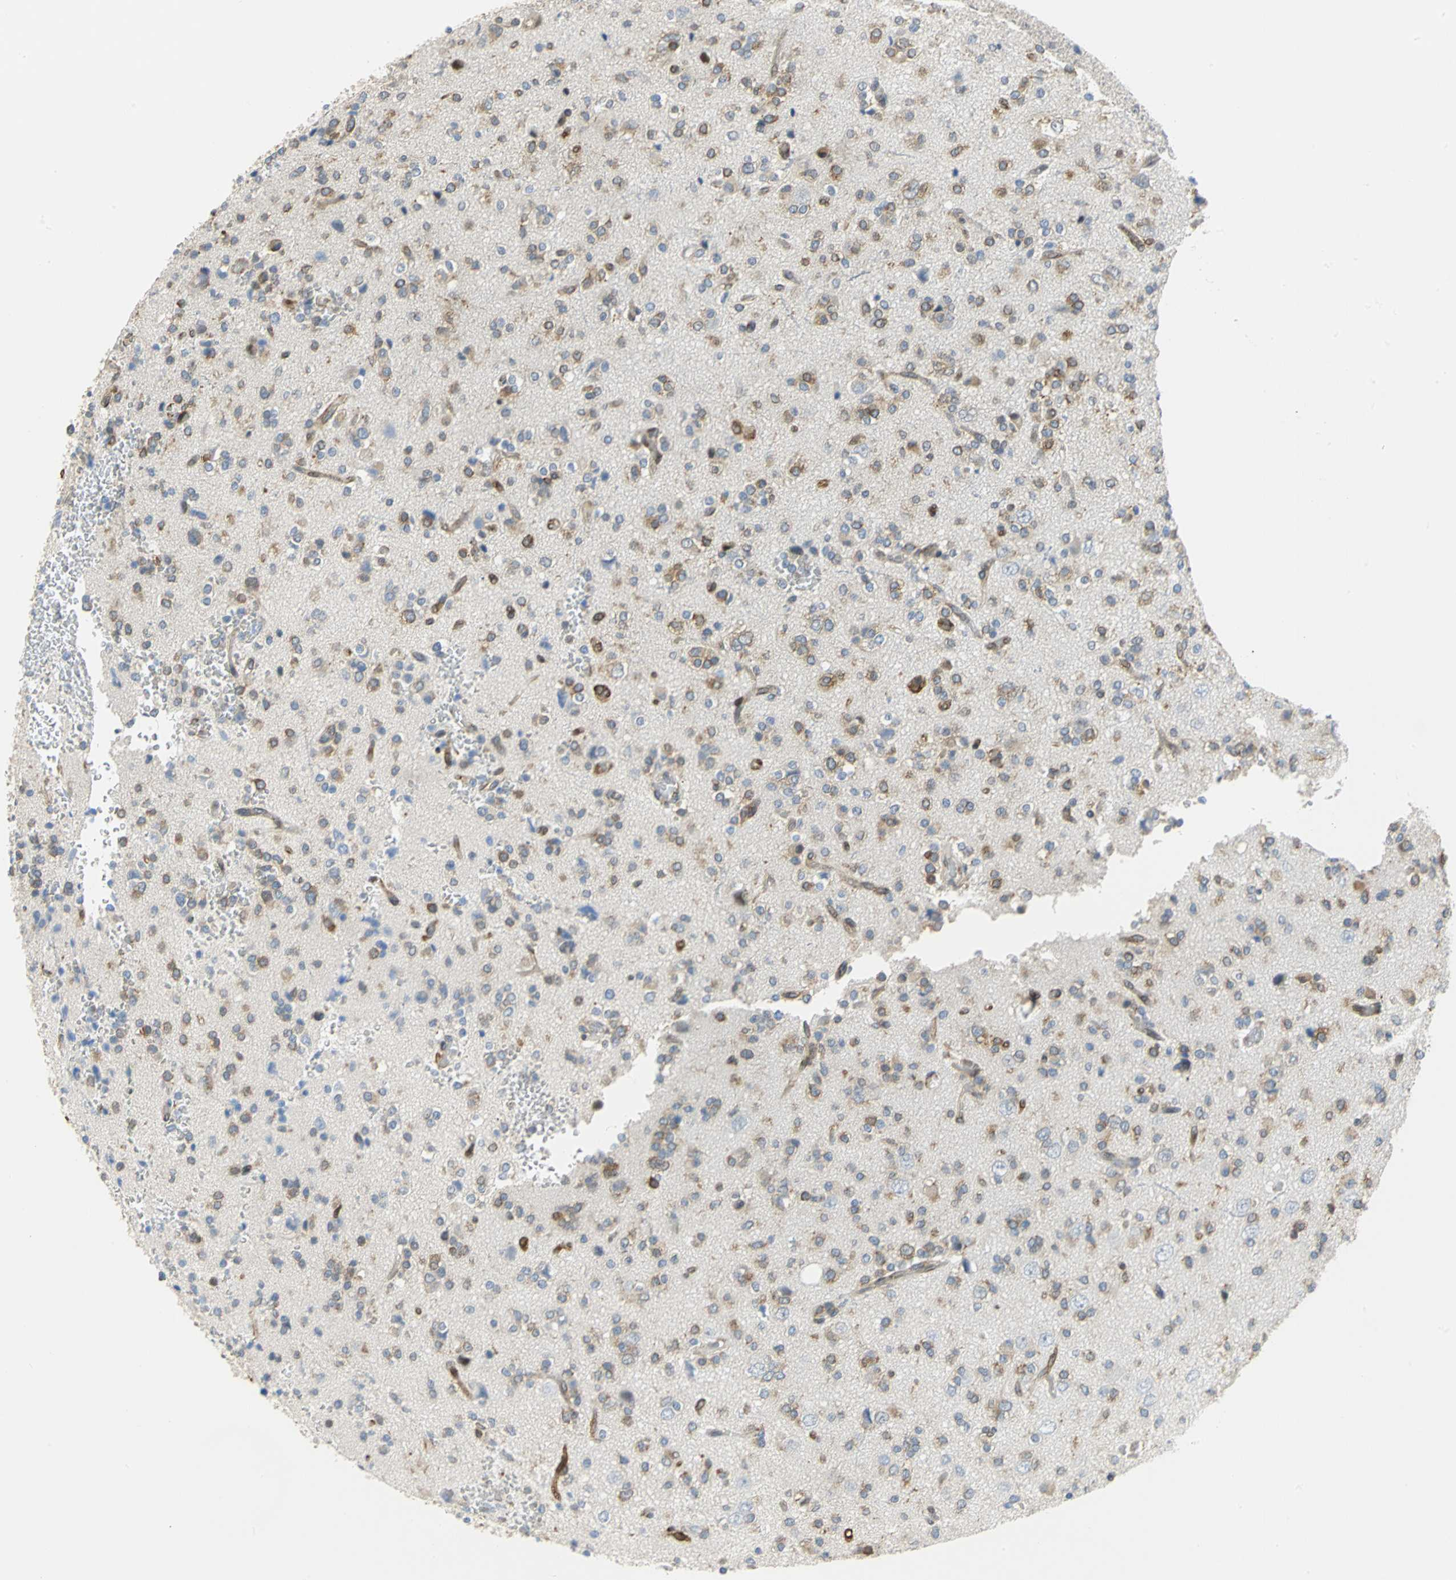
{"staining": {"intensity": "moderate", "quantity": ">75%", "location": "cytoplasmic/membranous"}, "tissue": "glioma", "cell_type": "Tumor cells", "image_type": "cancer", "snomed": [{"axis": "morphology", "description": "Glioma, malignant, High grade"}, {"axis": "topography", "description": "Brain"}], "caption": "Tumor cells display medium levels of moderate cytoplasmic/membranous expression in approximately >75% of cells in glioma.", "gene": "YBX1", "patient": {"sex": "male", "age": 47}}